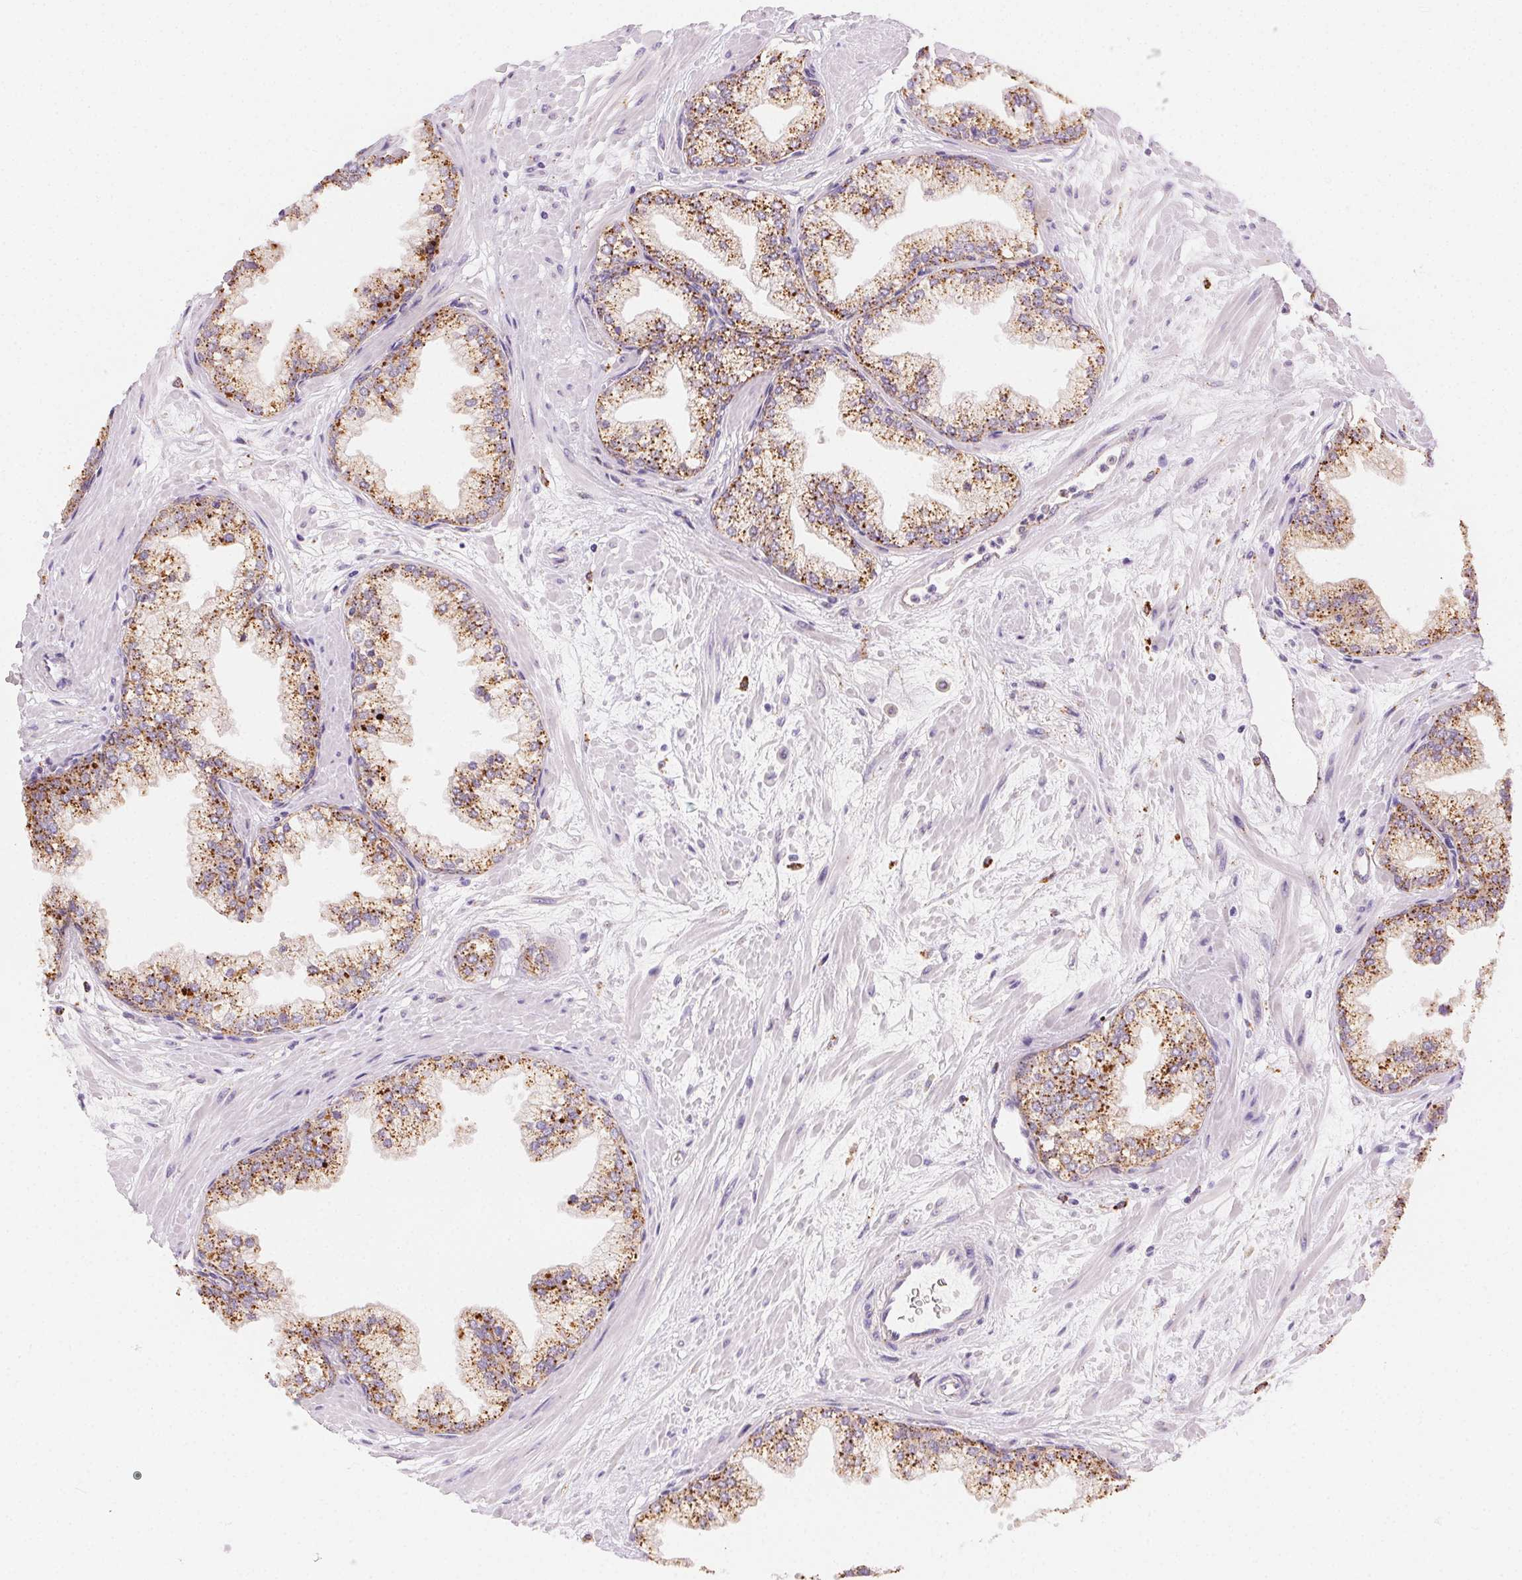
{"staining": {"intensity": "strong", "quantity": ">75%", "location": "cytoplasmic/membranous"}, "tissue": "prostate", "cell_type": "Glandular cells", "image_type": "normal", "snomed": [{"axis": "morphology", "description": "Normal tissue, NOS"}, {"axis": "topography", "description": "Prostate"}, {"axis": "topography", "description": "Peripheral nerve tissue"}], "caption": "Protein staining by IHC demonstrates strong cytoplasmic/membranous positivity in about >75% of glandular cells in unremarkable prostate.", "gene": "SCPEP1", "patient": {"sex": "male", "age": 61}}